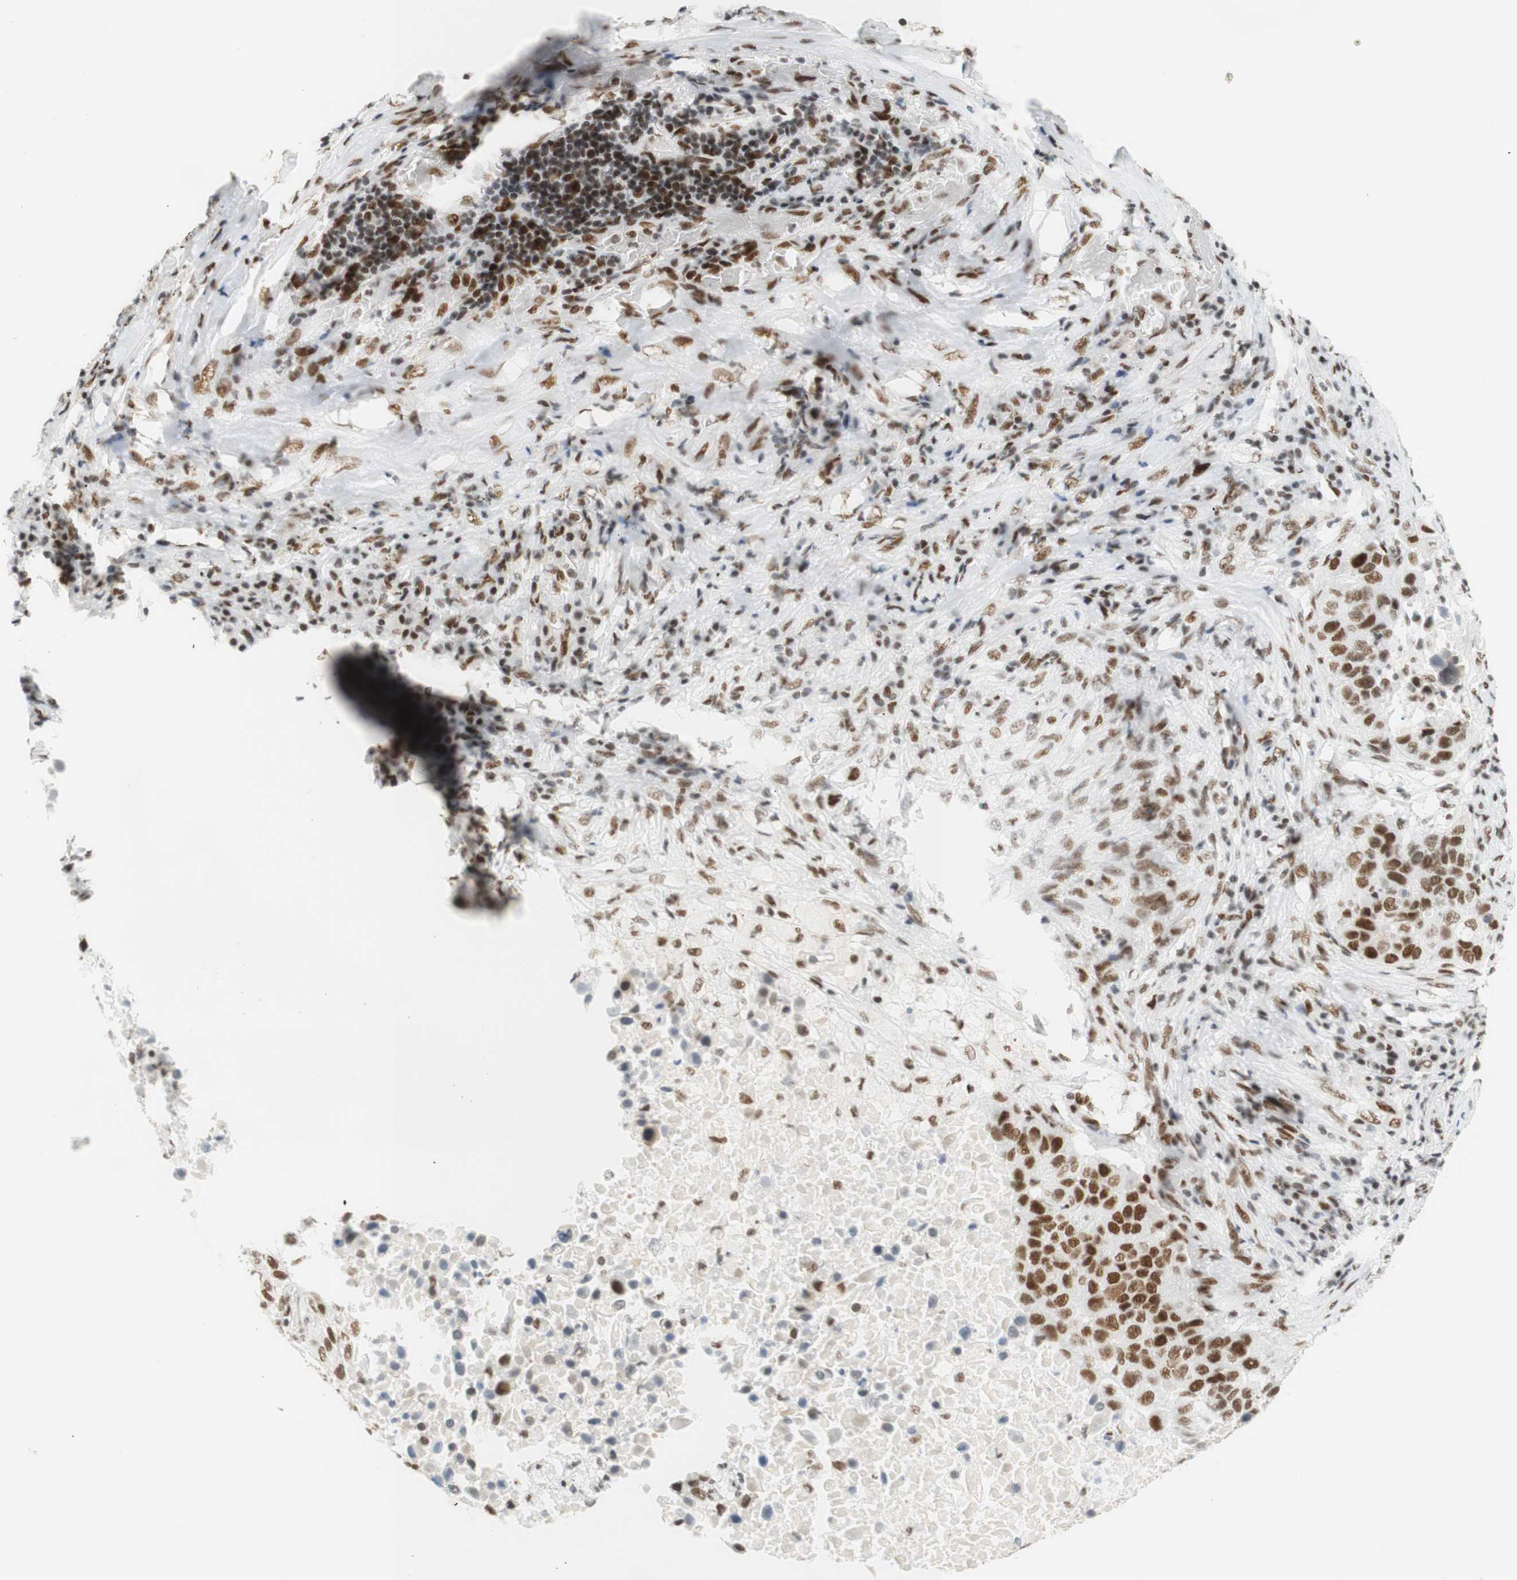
{"staining": {"intensity": "moderate", "quantity": "25%-75%", "location": "nuclear"}, "tissue": "lung cancer", "cell_type": "Tumor cells", "image_type": "cancer", "snomed": [{"axis": "morphology", "description": "Squamous cell carcinoma, NOS"}, {"axis": "topography", "description": "Lung"}], "caption": "Lung cancer (squamous cell carcinoma) tissue displays moderate nuclear positivity in approximately 25%-75% of tumor cells, visualized by immunohistochemistry.", "gene": "RNF20", "patient": {"sex": "male", "age": 57}}